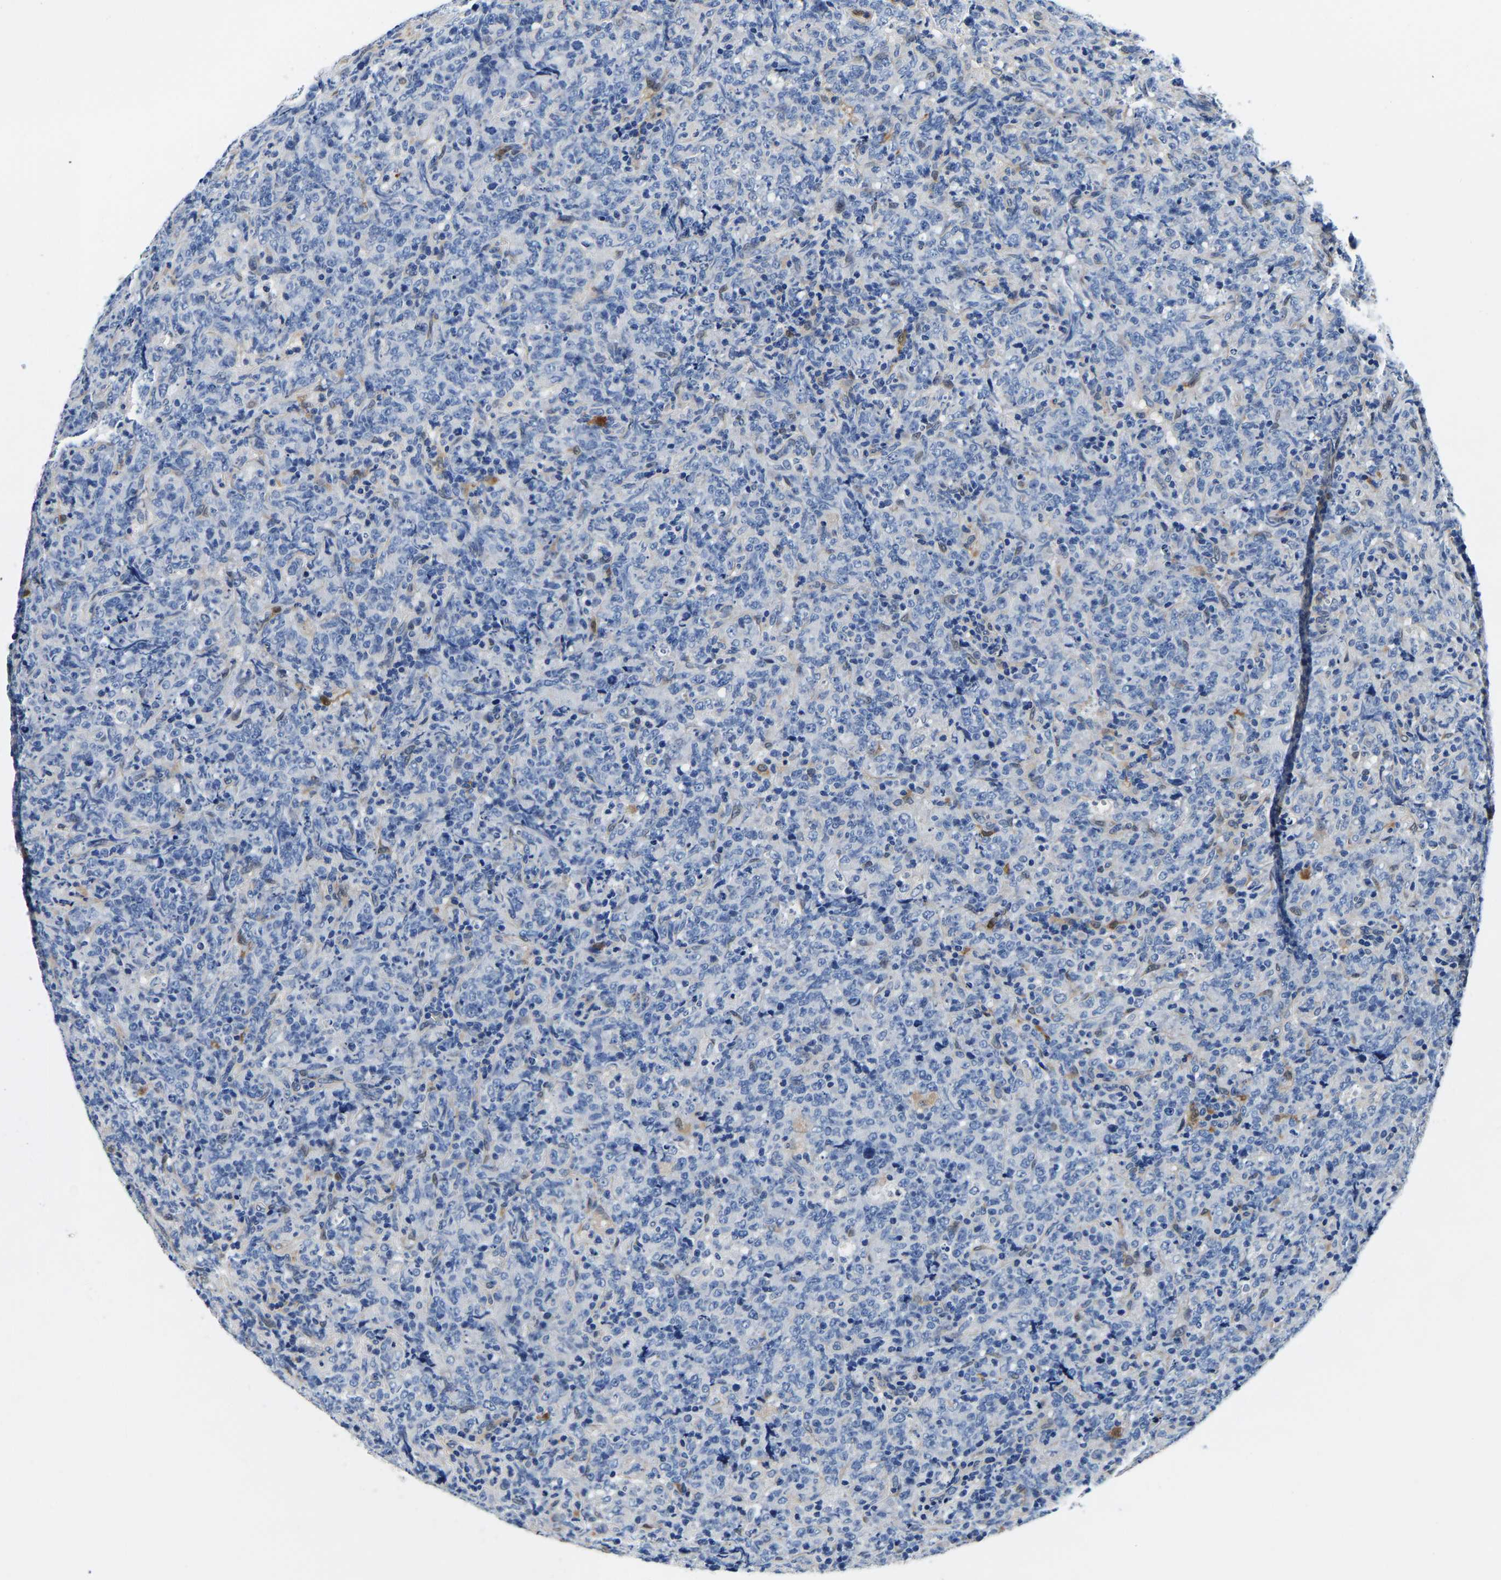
{"staining": {"intensity": "negative", "quantity": "none", "location": "none"}, "tissue": "lymphoma", "cell_type": "Tumor cells", "image_type": "cancer", "snomed": [{"axis": "morphology", "description": "Malignant lymphoma, non-Hodgkin's type, High grade"}, {"axis": "topography", "description": "Tonsil"}], "caption": "This is a histopathology image of immunohistochemistry staining of lymphoma, which shows no expression in tumor cells.", "gene": "ACO1", "patient": {"sex": "female", "age": 36}}